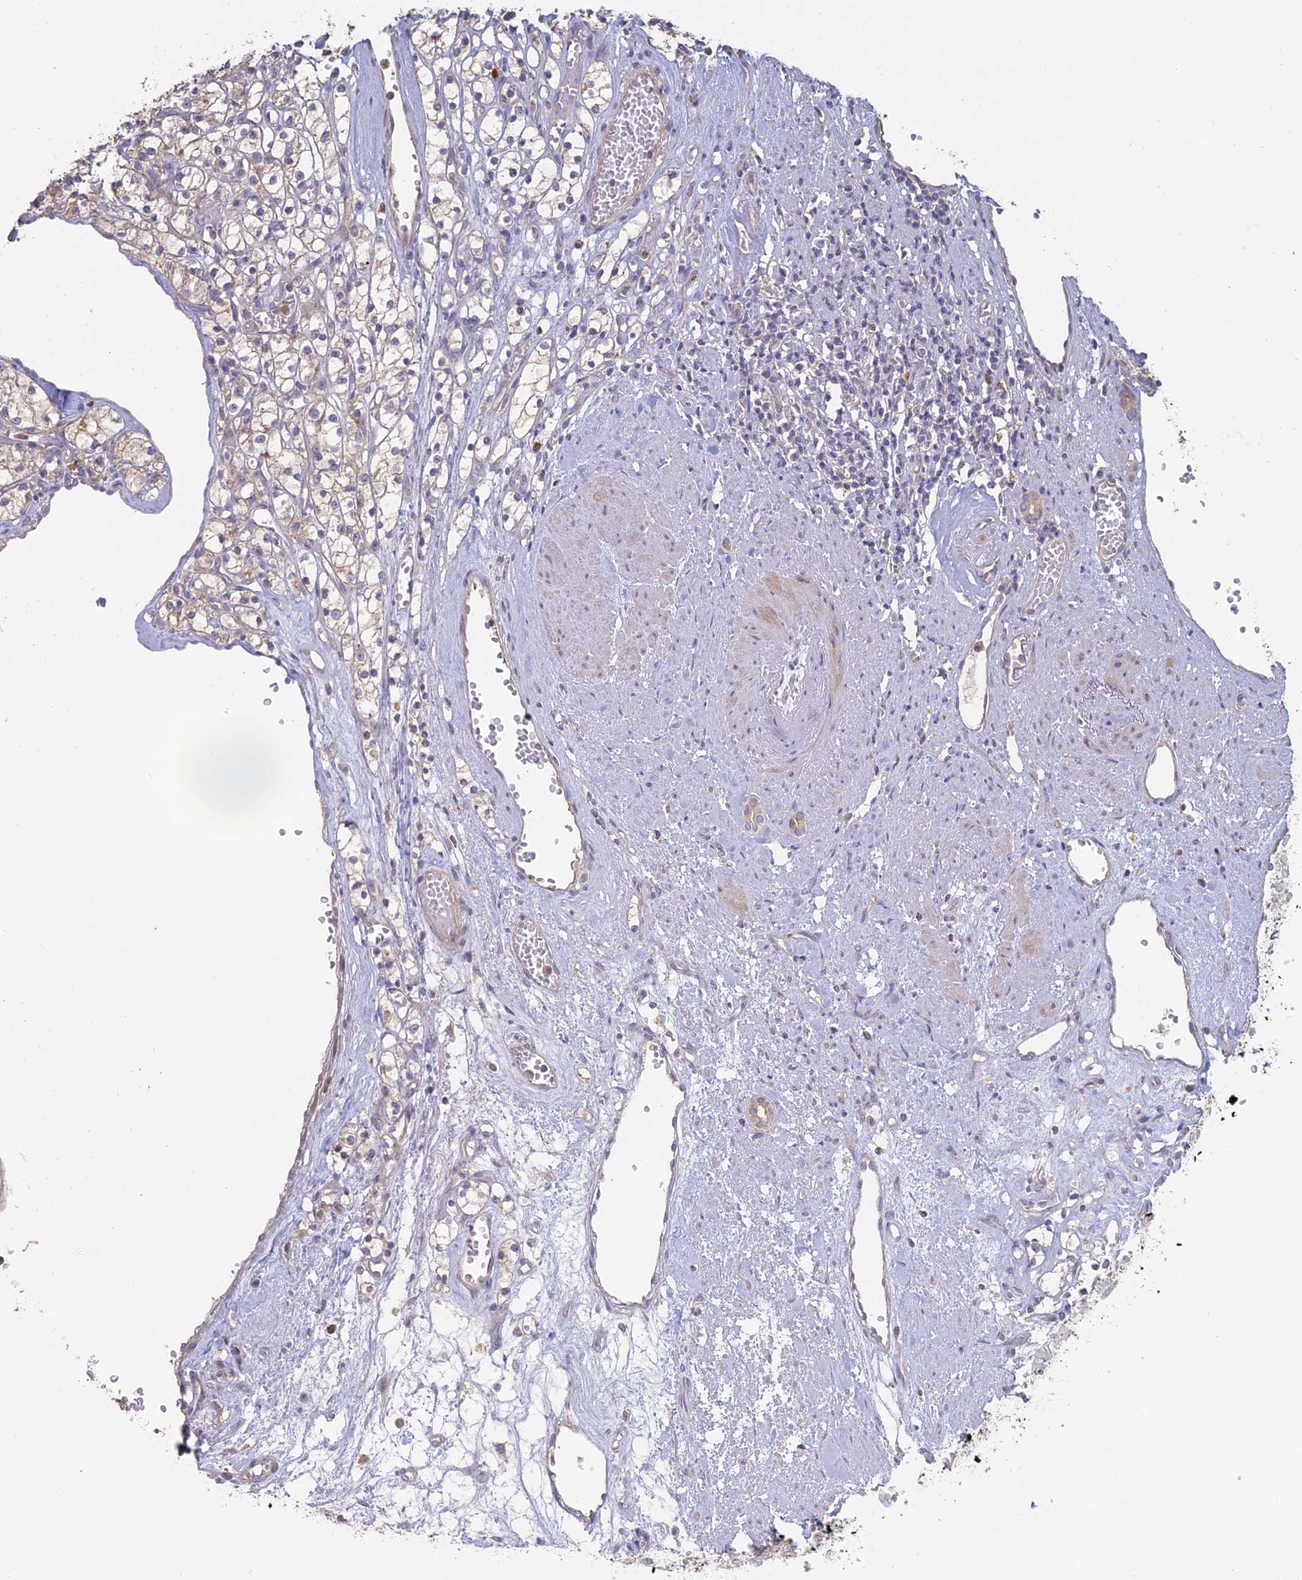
{"staining": {"intensity": "negative", "quantity": "none", "location": "none"}, "tissue": "renal cancer", "cell_type": "Tumor cells", "image_type": "cancer", "snomed": [{"axis": "morphology", "description": "Adenocarcinoma, NOS"}, {"axis": "topography", "description": "Kidney"}], "caption": "Immunohistochemistry of adenocarcinoma (renal) demonstrates no staining in tumor cells.", "gene": "SFT2D2", "patient": {"sex": "female", "age": 59}}